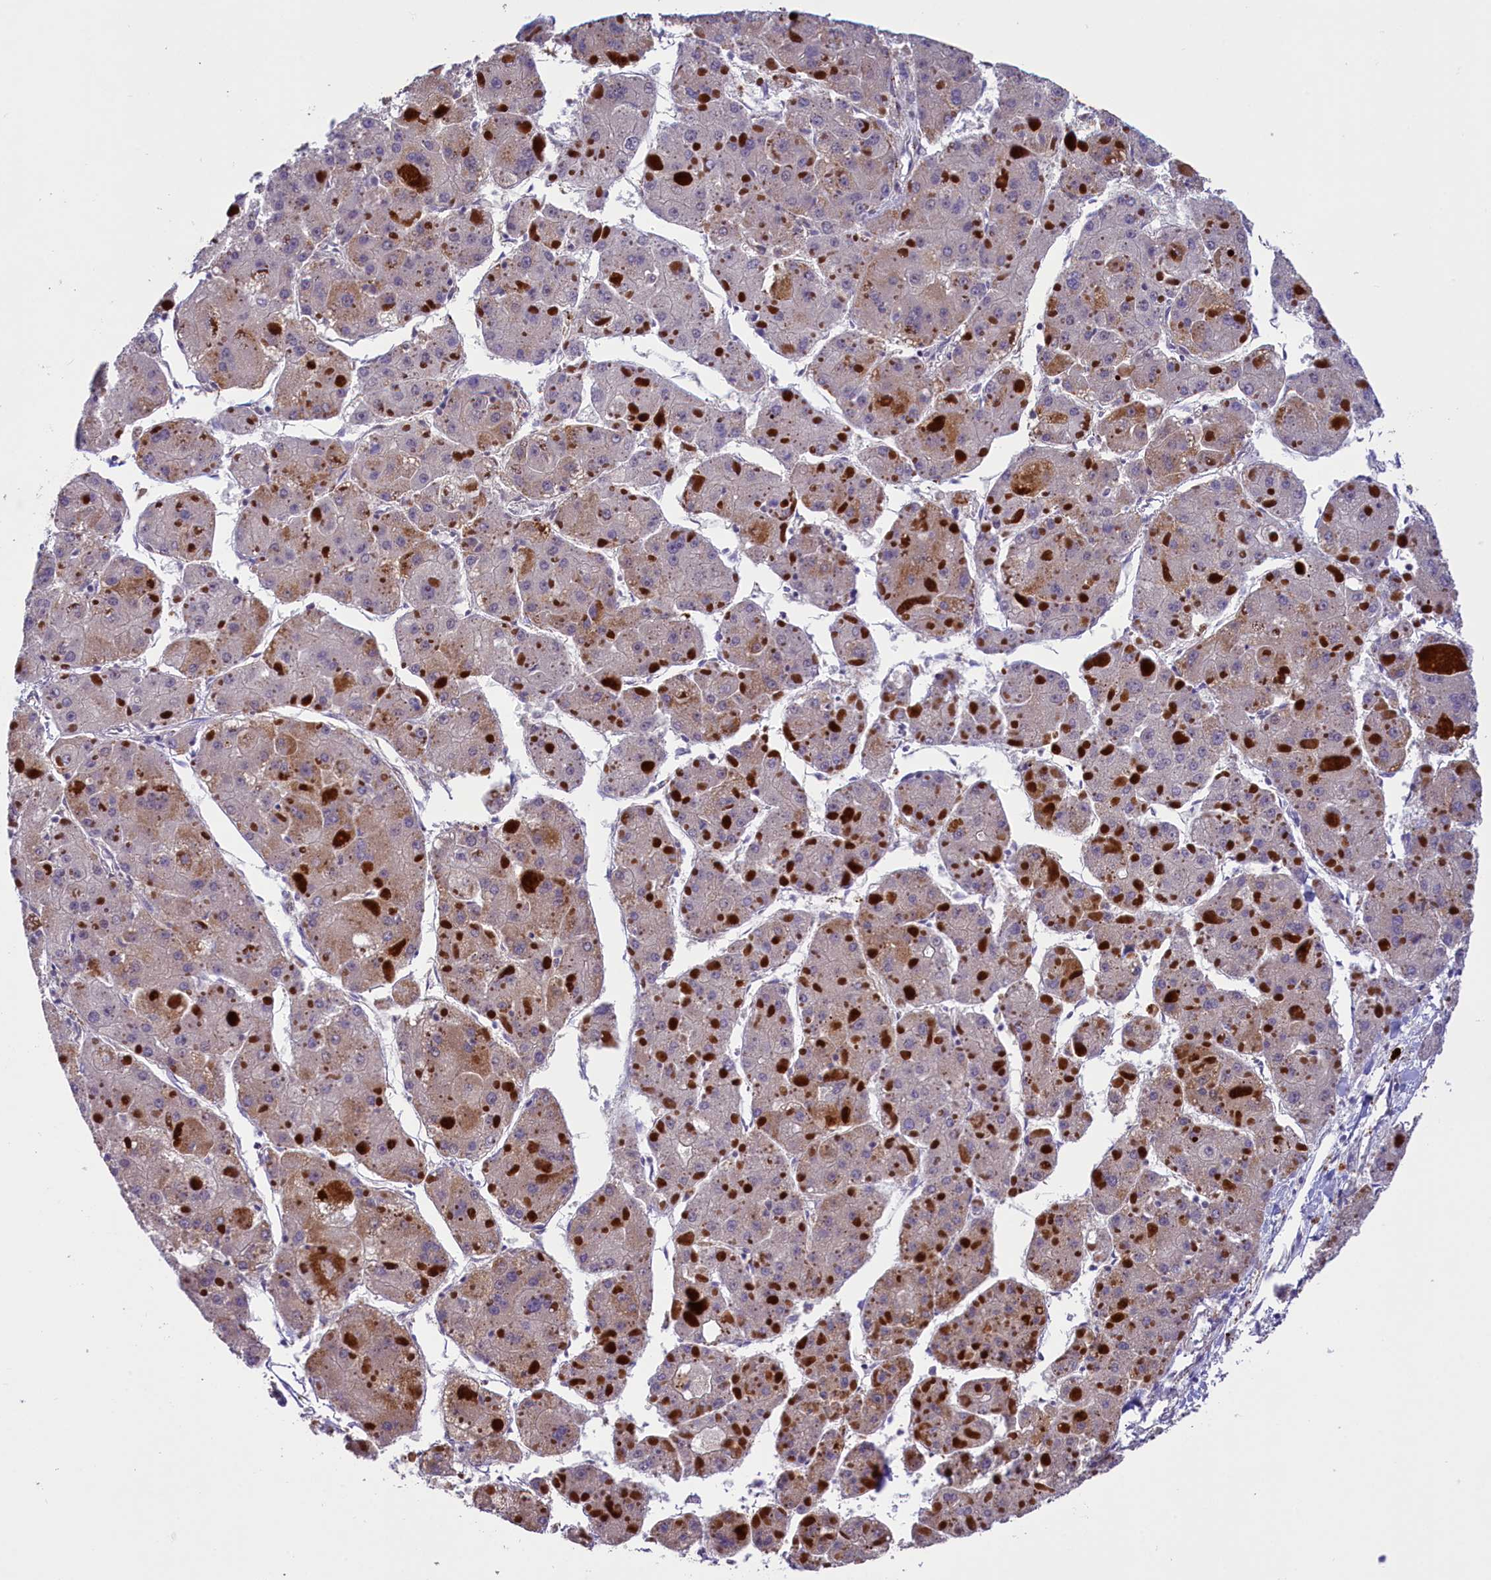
{"staining": {"intensity": "moderate", "quantity": "<25%", "location": "cytoplasmic/membranous"}, "tissue": "liver cancer", "cell_type": "Tumor cells", "image_type": "cancer", "snomed": [{"axis": "morphology", "description": "Carcinoma, Hepatocellular, NOS"}, {"axis": "topography", "description": "Liver"}], "caption": "Human liver hepatocellular carcinoma stained with a brown dye reveals moderate cytoplasmic/membranous positive expression in about <25% of tumor cells.", "gene": "FBXO45", "patient": {"sex": "female", "age": 73}}